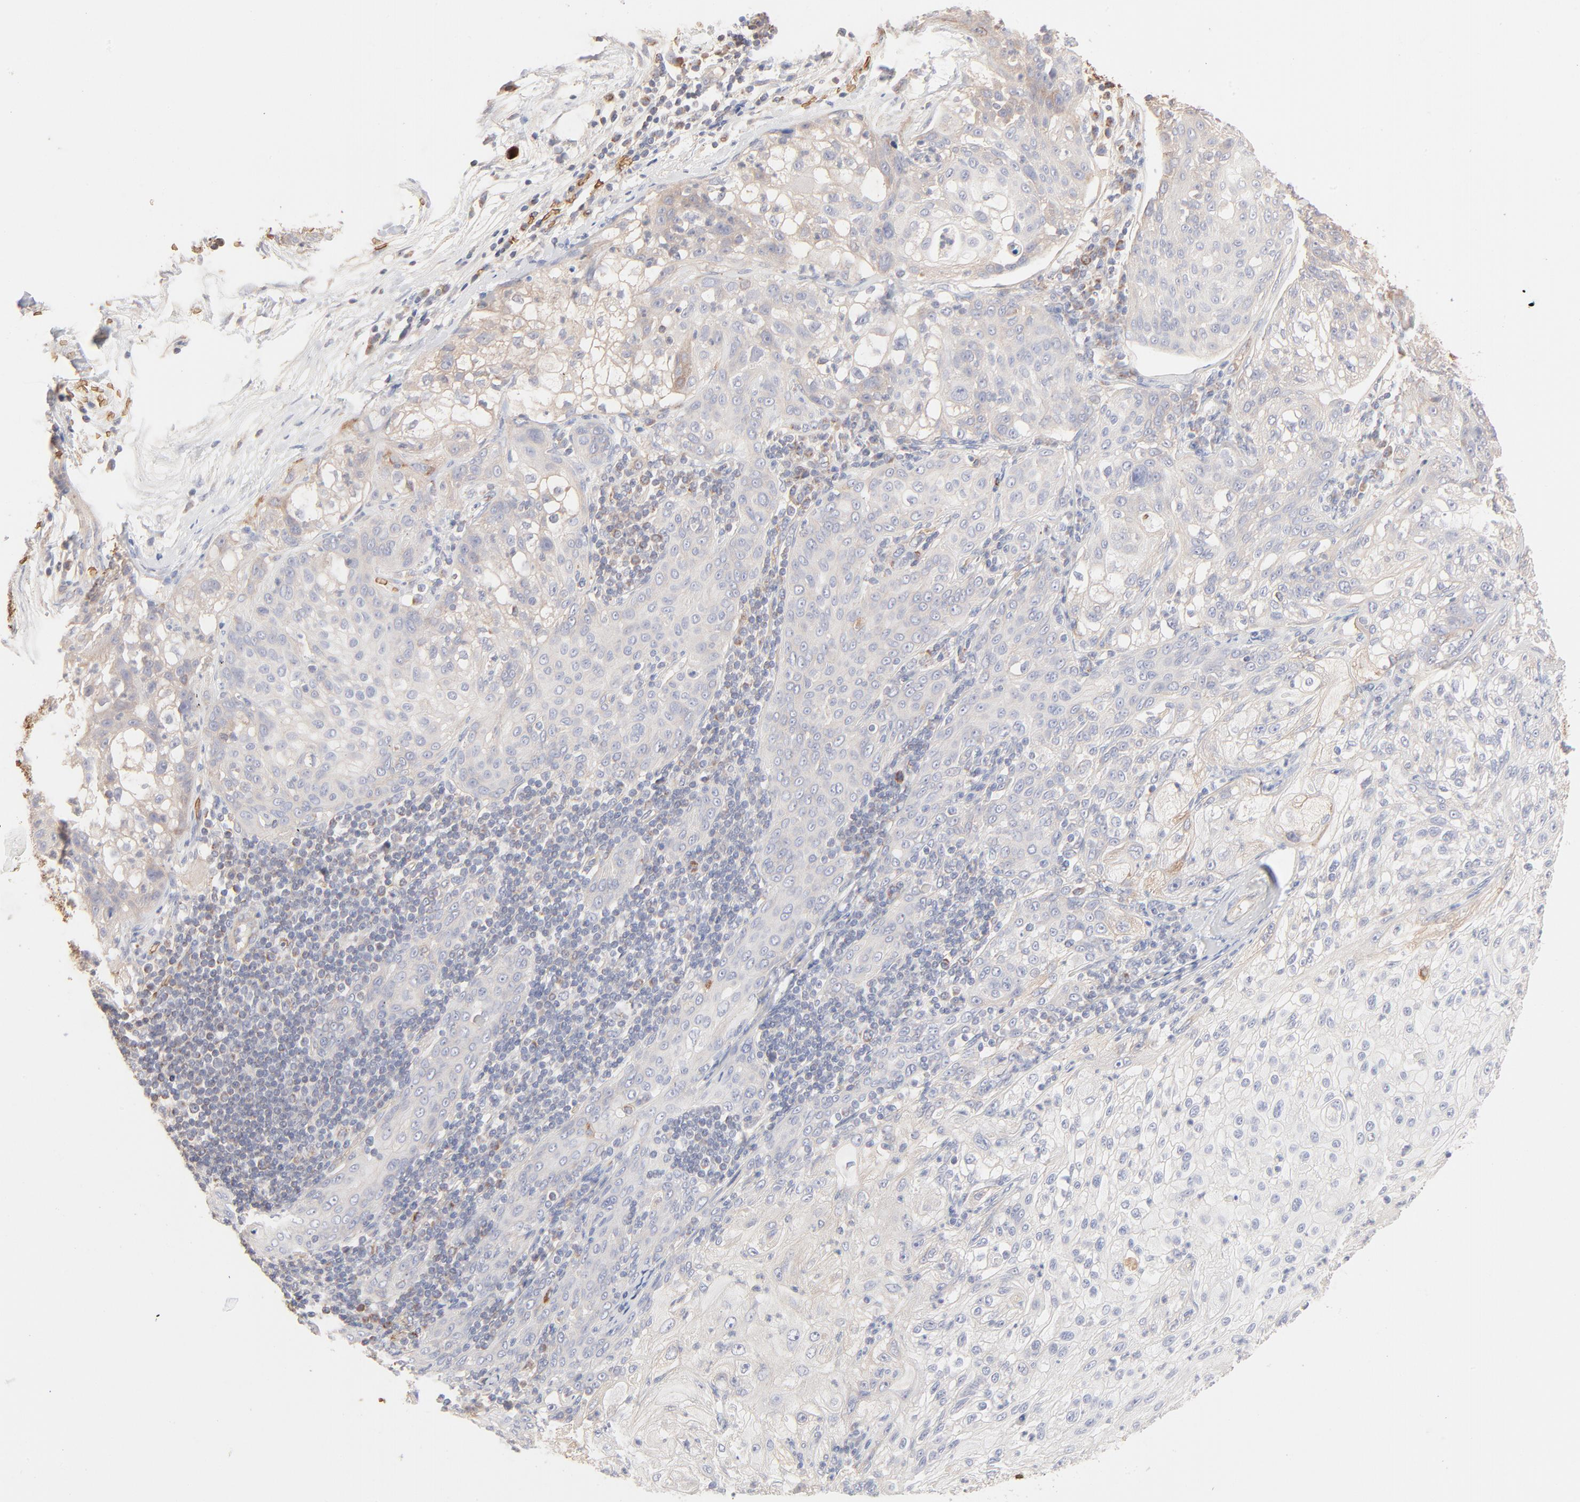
{"staining": {"intensity": "weak", "quantity": "<25%", "location": "cytoplasmic/membranous"}, "tissue": "lung cancer", "cell_type": "Tumor cells", "image_type": "cancer", "snomed": [{"axis": "morphology", "description": "Inflammation, NOS"}, {"axis": "morphology", "description": "Squamous cell carcinoma, NOS"}, {"axis": "topography", "description": "Lymph node"}, {"axis": "topography", "description": "Soft tissue"}, {"axis": "topography", "description": "Lung"}], "caption": "Lung cancer (squamous cell carcinoma) stained for a protein using IHC exhibits no staining tumor cells.", "gene": "SPTB", "patient": {"sex": "male", "age": 66}}